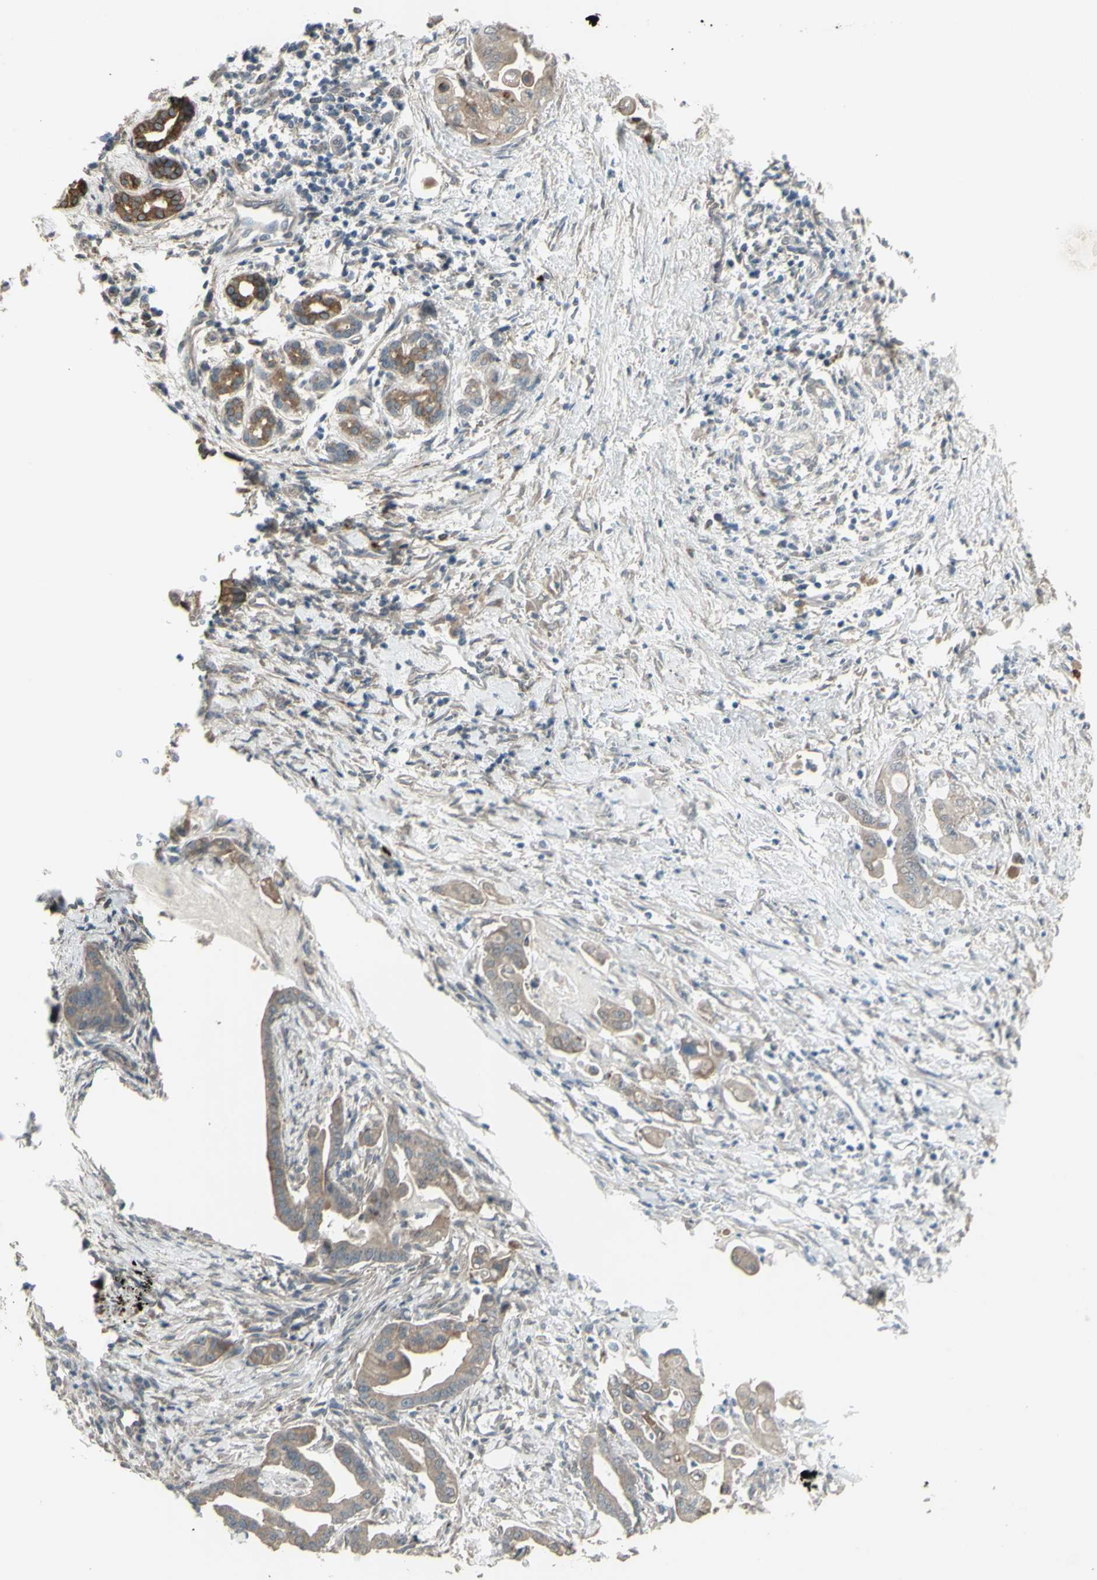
{"staining": {"intensity": "moderate", "quantity": ">75%", "location": "cytoplasmic/membranous"}, "tissue": "pancreatic cancer", "cell_type": "Tumor cells", "image_type": "cancer", "snomed": [{"axis": "morphology", "description": "Adenocarcinoma, NOS"}, {"axis": "topography", "description": "Pancreas"}], "caption": "Brown immunohistochemical staining in human adenocarcinoma (pancreatic) exhibits moderate cytoplasmic/membranous staining in about >75% of tumor cells. Immunohistochemistry stains the protein in brown and the nuclei are stained blue.", "gene": "GRAMD1B", "patient": {"sex": "female", "age": 75}}